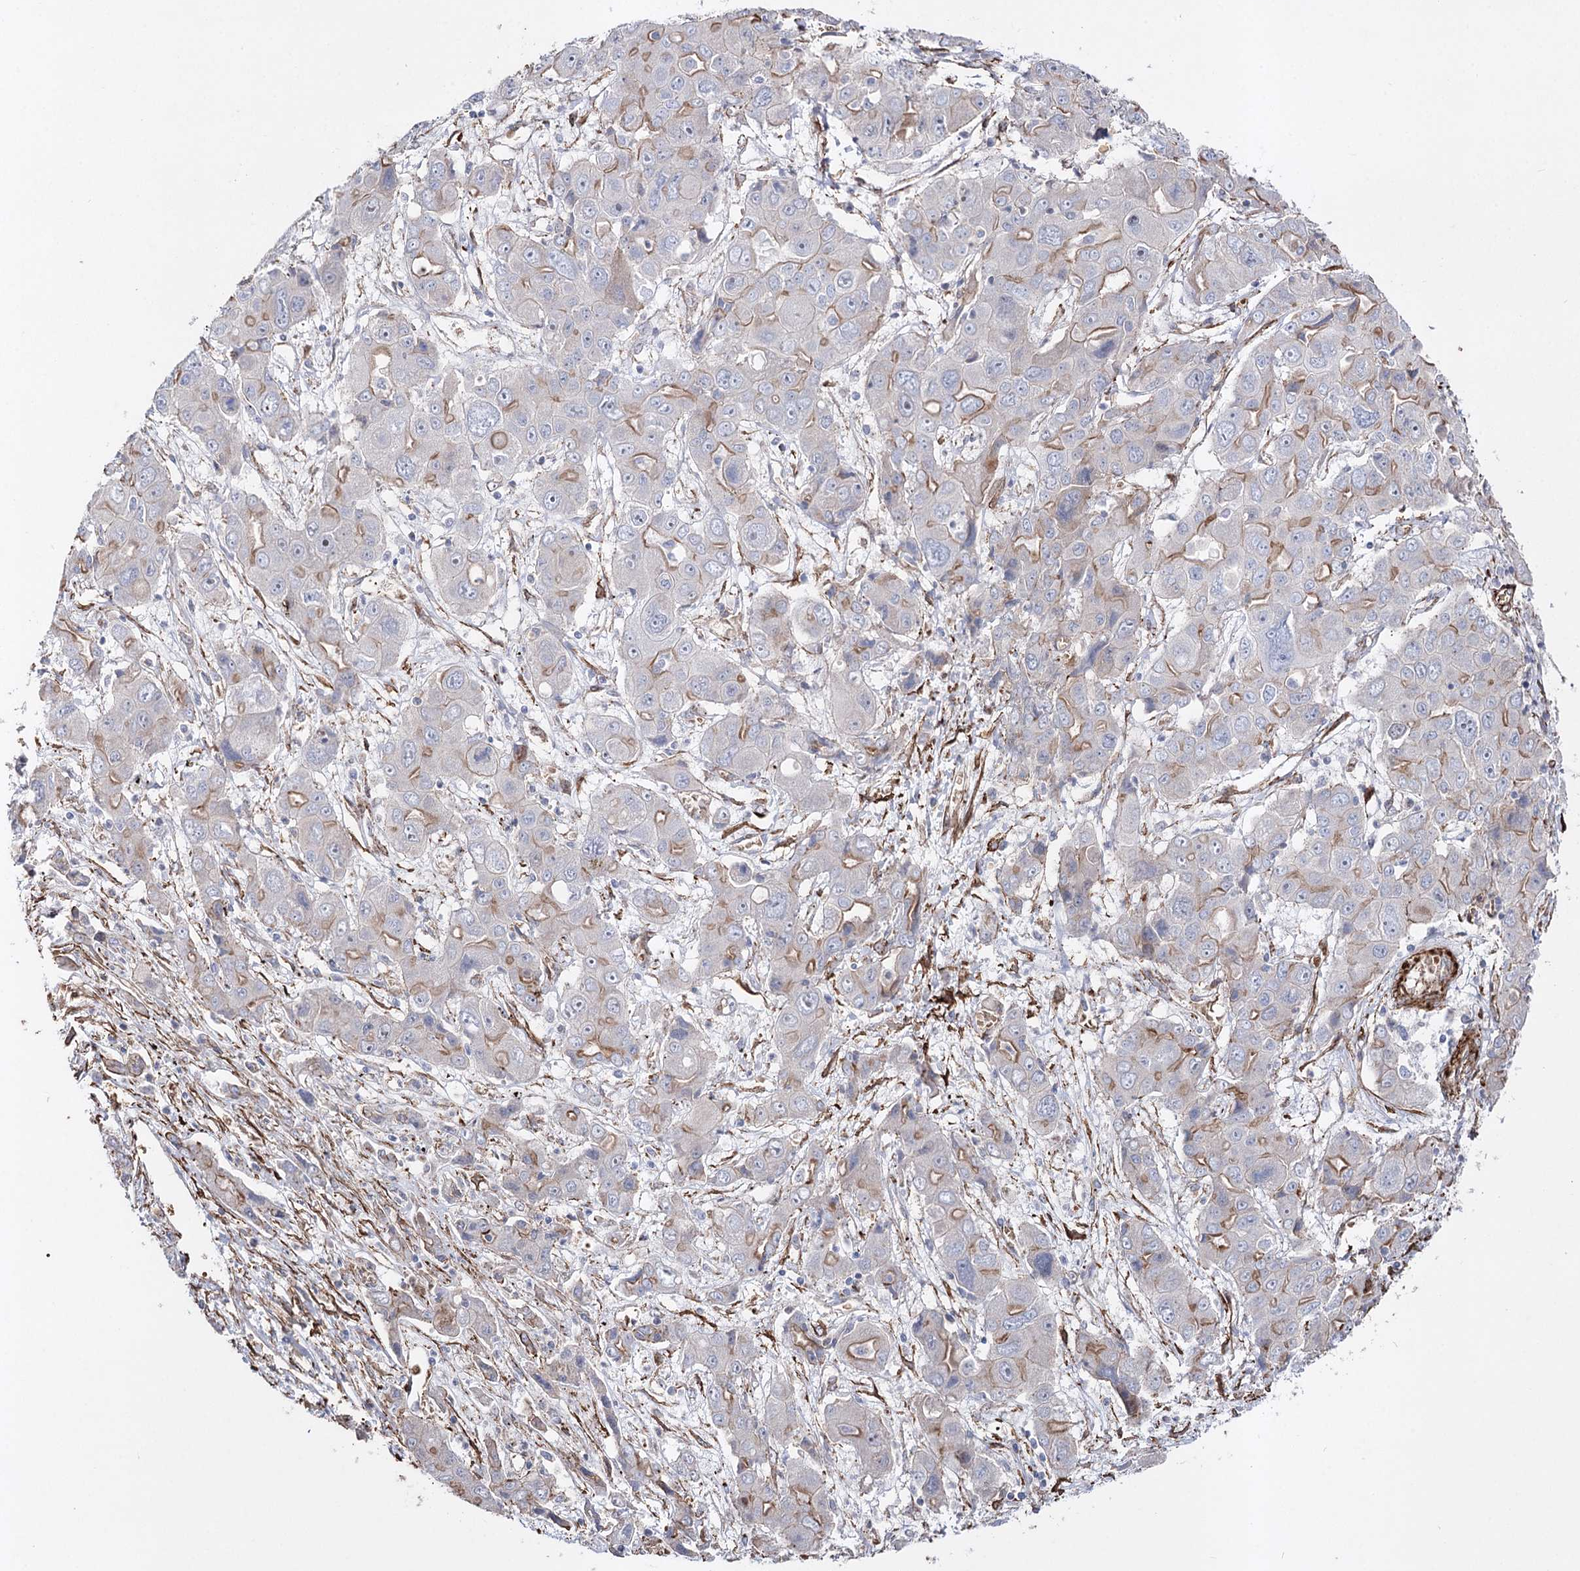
{"staining": {"intensity": "moderate", "quantity": "<25%", "location": "cytoplasmic/membranous"}, "tissue": "liver cancer", "cell_type": "Tumor cells", "image_type": "cancer", "snomed": [{"axis": "morphology", "description": "Cholangiocarcinoma"}, {"axis": "topography", "description": "Liver"}], "caption": "Moderate cytoplasmic/membranous staining is identified in about <25% of tumor cells in liver cholangiocarcinoma.", "gene": "ARHGAP20", "patient": {"sex": "male", "age": 67}}